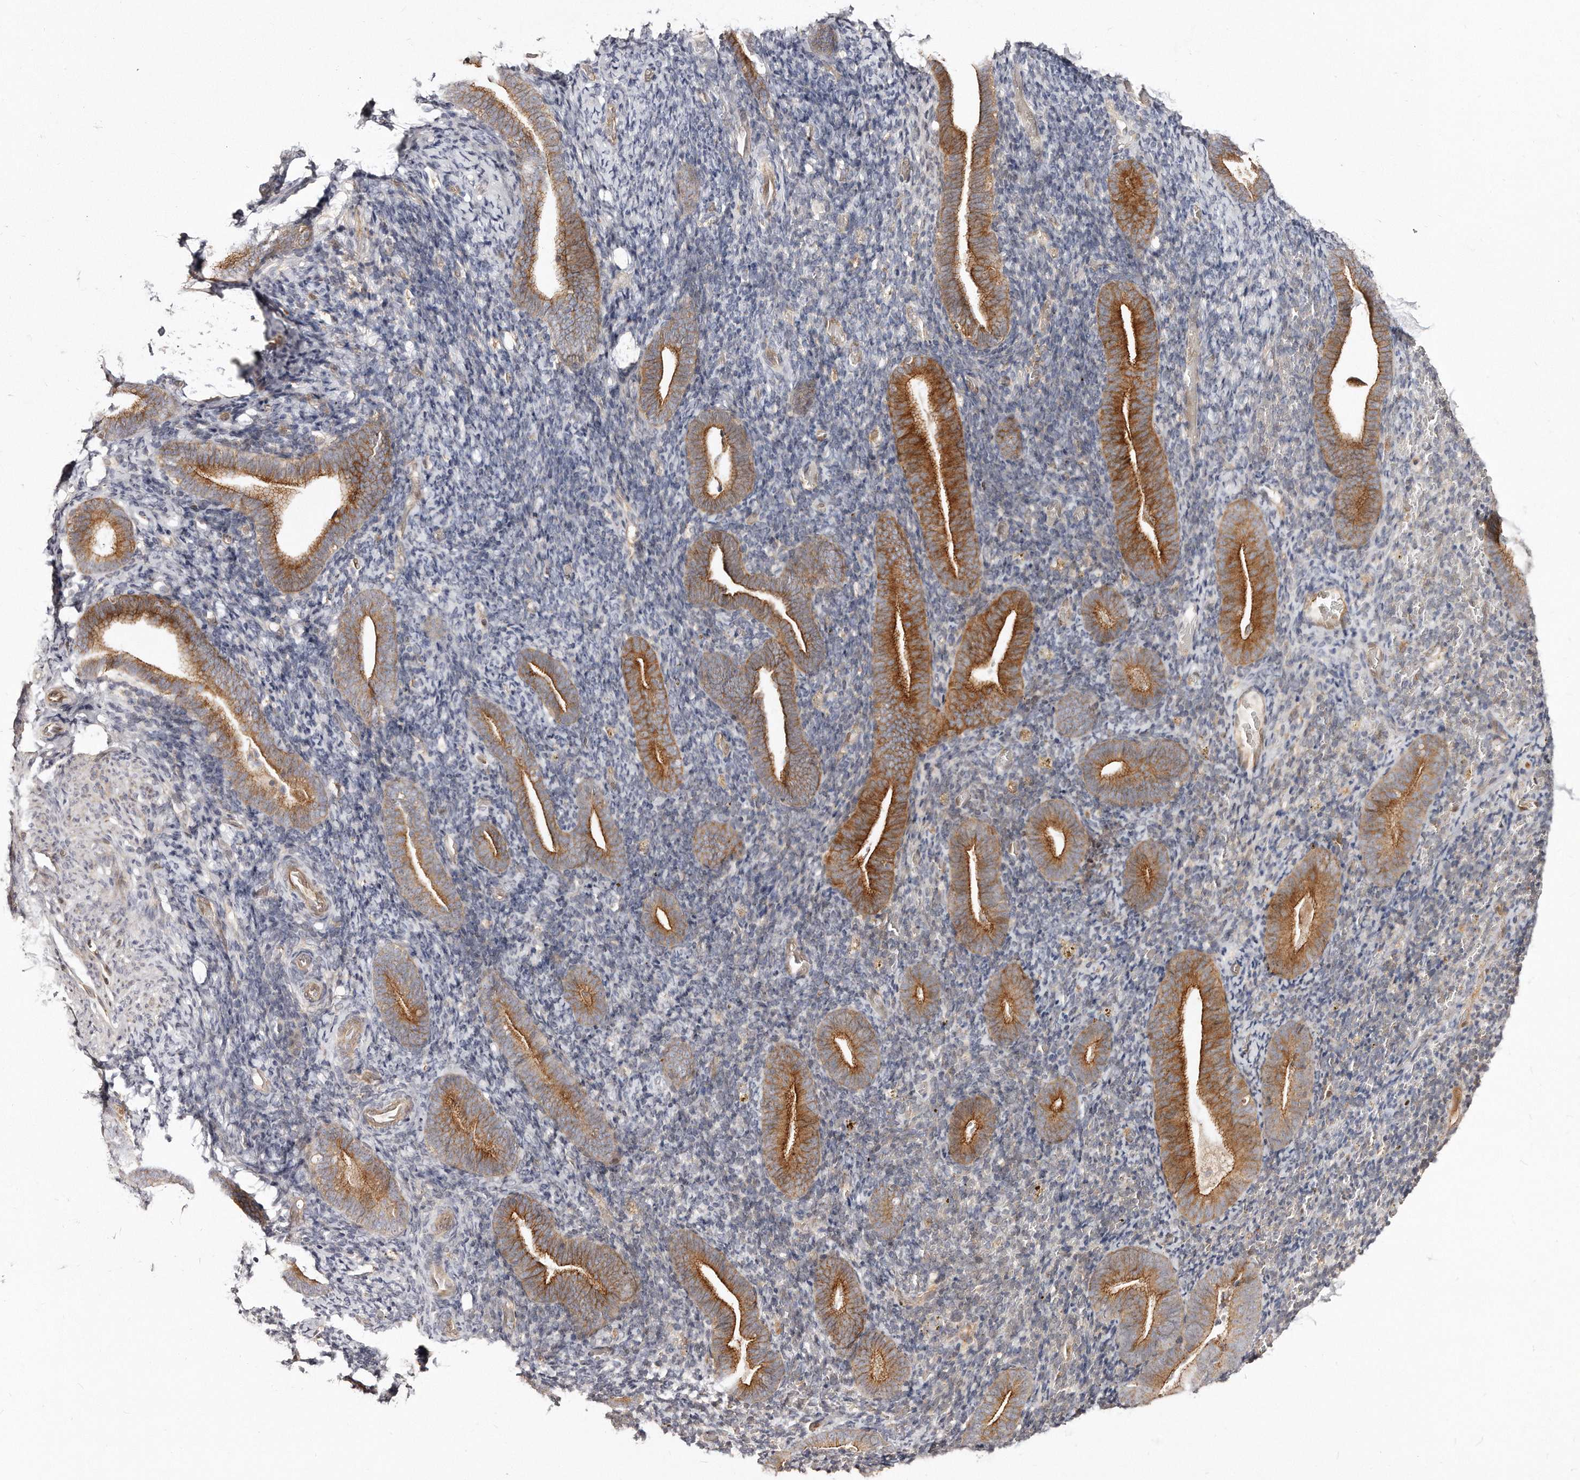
{"staining": {"intensity": "negative", "quantity": "none", "location": "none"}, "tissue": "endometrium", "cell_type": "Cells in endometrial stroma", "image_type": "normal", "snomed": [{"axis": "morphology", "description": "Normal tissue, NOS"}, {"axis": "topography", "description": "Endometrium"}], "caption": "IHC image of unremarkable human endometrium stained for a protein (brown), which shows no staining in cells in endometrial stroma.", "gene": "GBP4", "patient": {"sex": "female", "age": 51}}